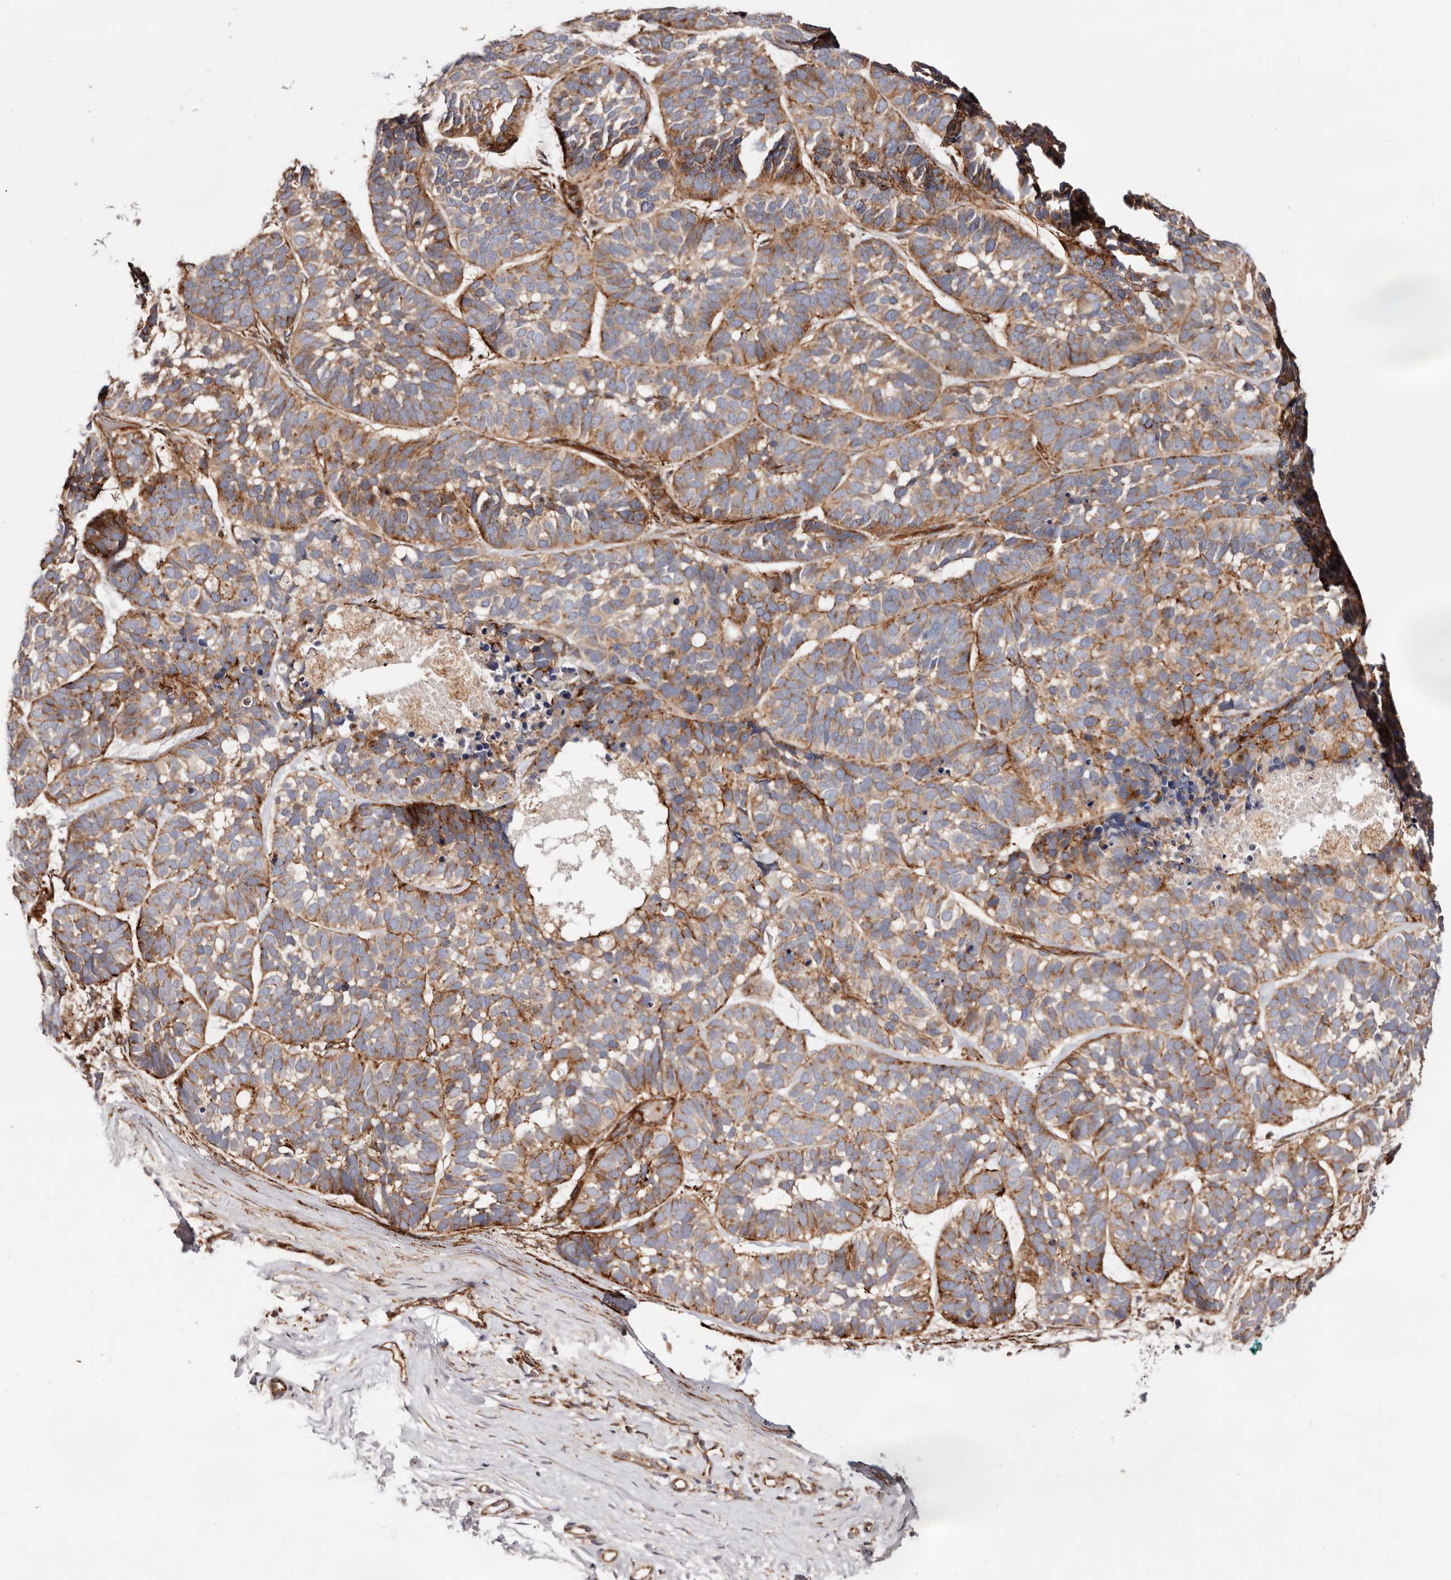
{"staining": {"intensity": "moderate", "quantity": ">75%", "location": "cytoplasmic/membranous"}, "tissue": "skin cancer", "cell_type": "Tumor cells", "image_type": "cancer", "snomed": [{"axis": "morphology", "description": "Basal cell carcinoma"}, {"axis": "topography", "description": "Skin"}], "caption": "Protein analysis of basal cell carcinoma (skin) tissue exhibits moderate cytoplasmic/membranous positivity in approximately >75% of tumor cells. The staining is performed using DAB brown chromogen to label protein expression. The nuclei are counter-stained blue using hematoxylin.", "gene": "PTPN22", "patient": {"sex": "male", "age": 62}}